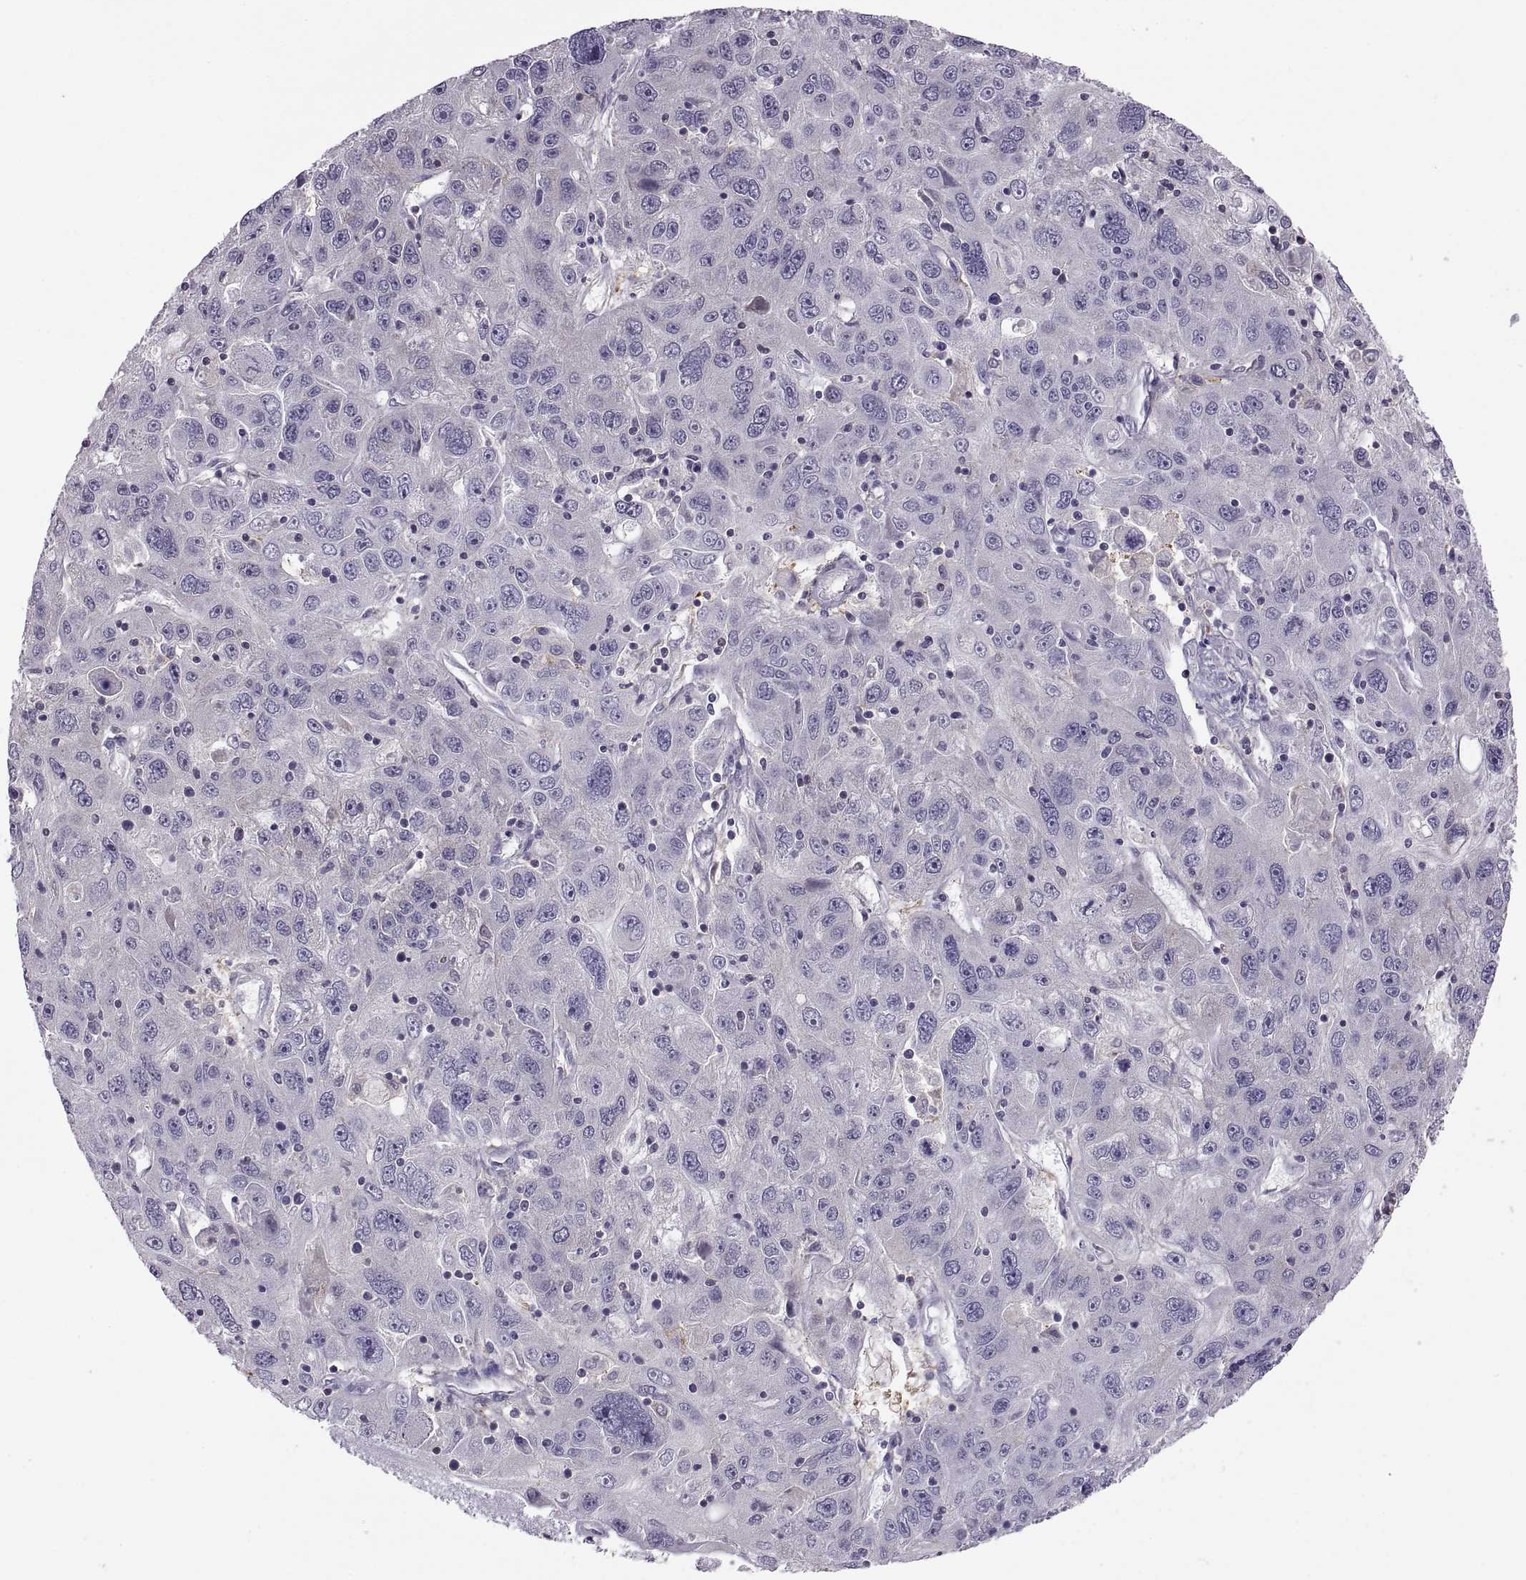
{"staining": {"intensity": "negative", "quantity": "none", "location": "none"}, "tissue": "stomach cancer", "cell_type": "Tumor cells", "image_type": "cancer", "snomed": [{"axis": "morphology", "description": "Adenocarcinoma, NOS"}, {"axis": "topography", "description": "Stomach"}], "caption": "There is no significant staining in tumor cells of stomach adenocarcinoma. The staining was performed using DAB (3,3'-diaminobenzidine) to visualize the protein expression in brown, while the nuclei were stained in blue with hematoxylin (Magnification: 20x).", "gene": "SPATA32", "patient": {"sex": "male", "age": 56}}